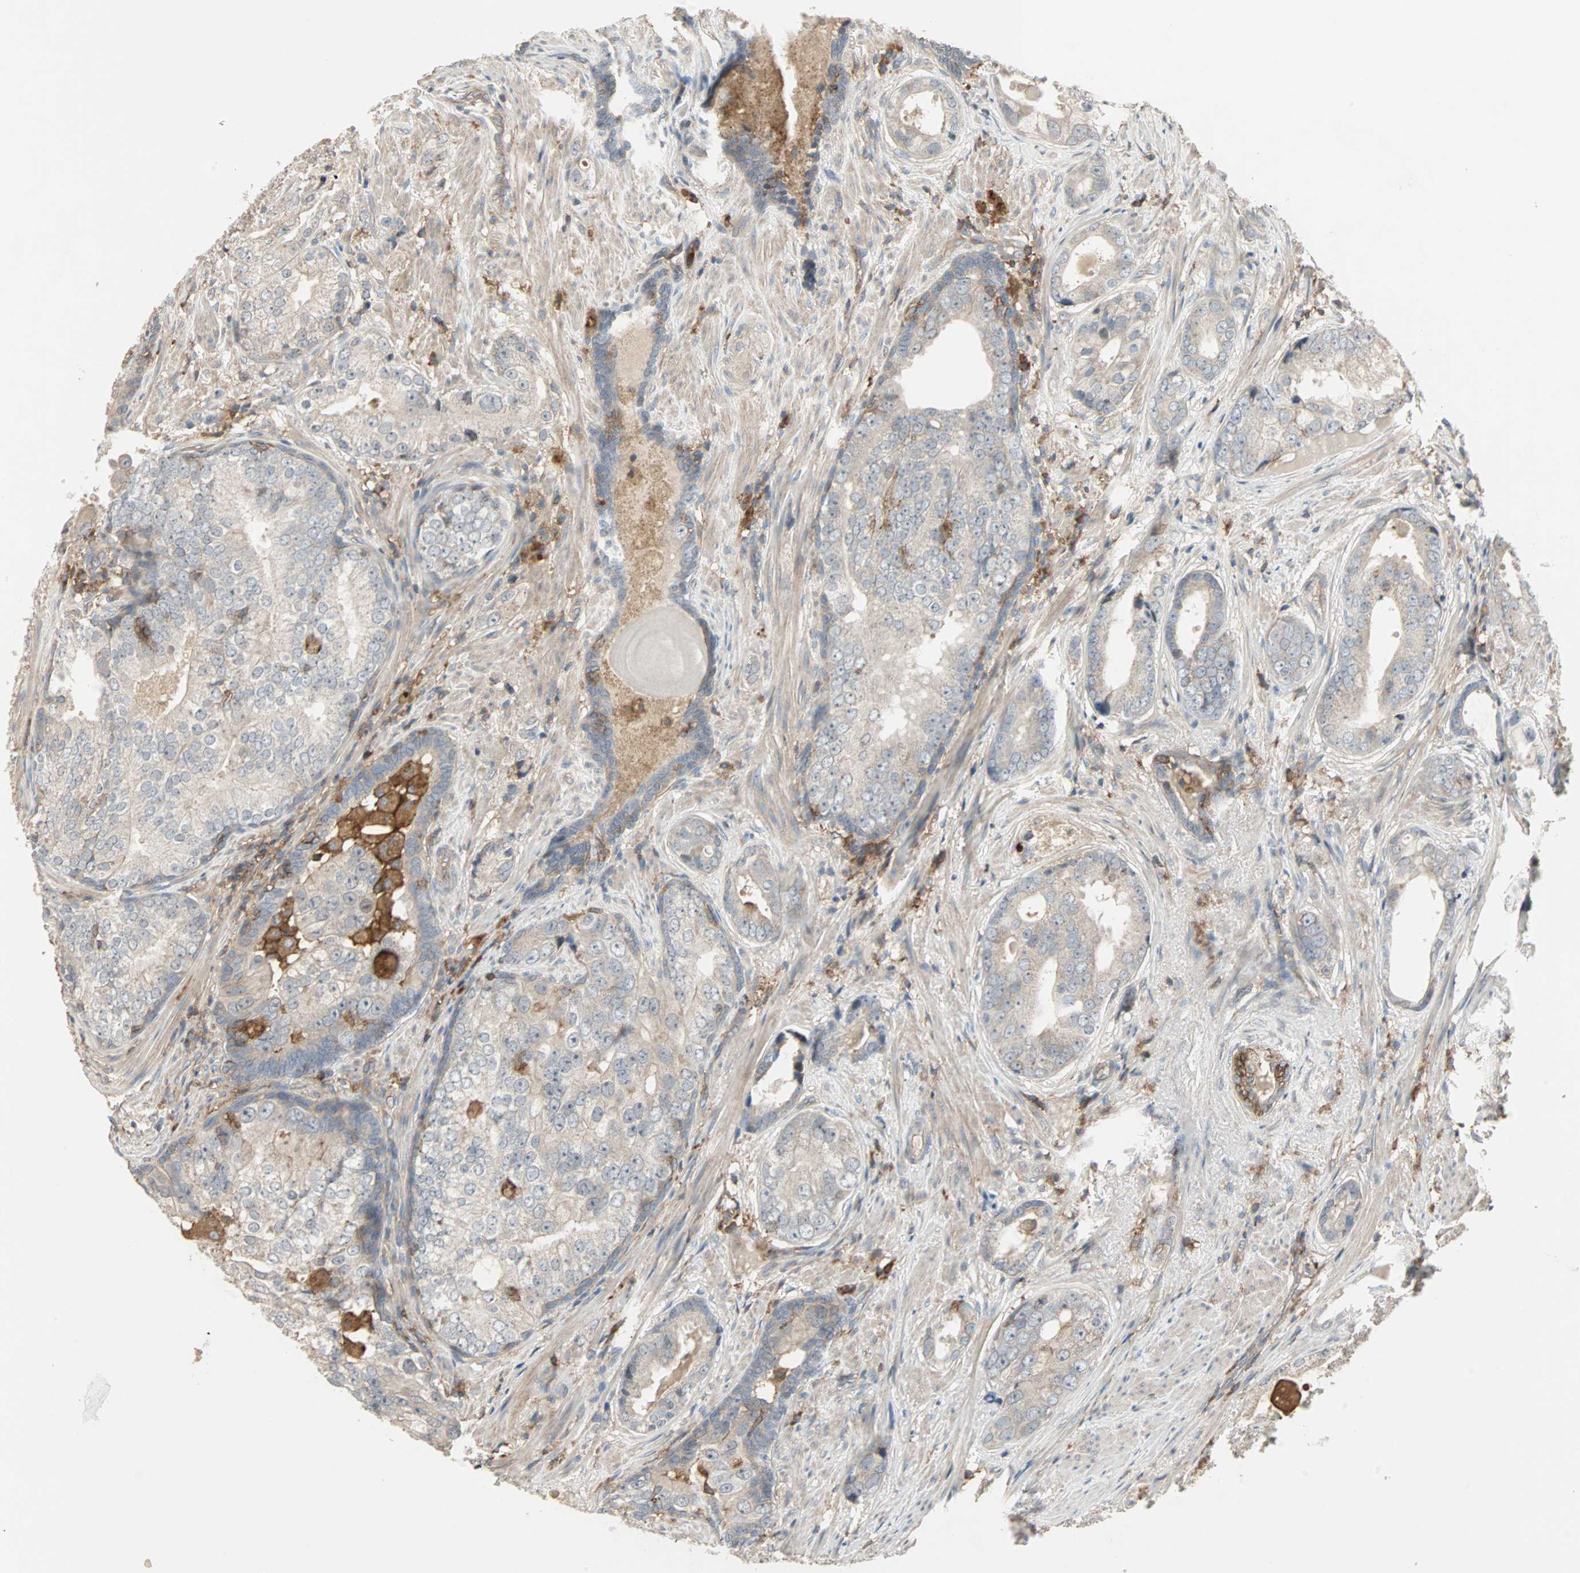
{"staining": {"intensity": "weak", "quantity": "25%-75%", "location": "cytoplasmic/membranous"}, "tissue": "prostate cancer", "cell_type": "Tumor cells", "image_type": "cancer", "snomed": [{"axis": "morphology", "description": "Adenocarcinoma, High grade"}, {"axis": "topography", "description": "Prostate"}], "caption": "Protein staining of prostate cancer tissue reveals weak cytoplasmic/membranous expression in about 25%-75% of tumor cells. (Brightfield microscopy of DAB IHC at high magnification).", "gene": "GNAI2", "patient": {"sex": "male", "age": 66}}